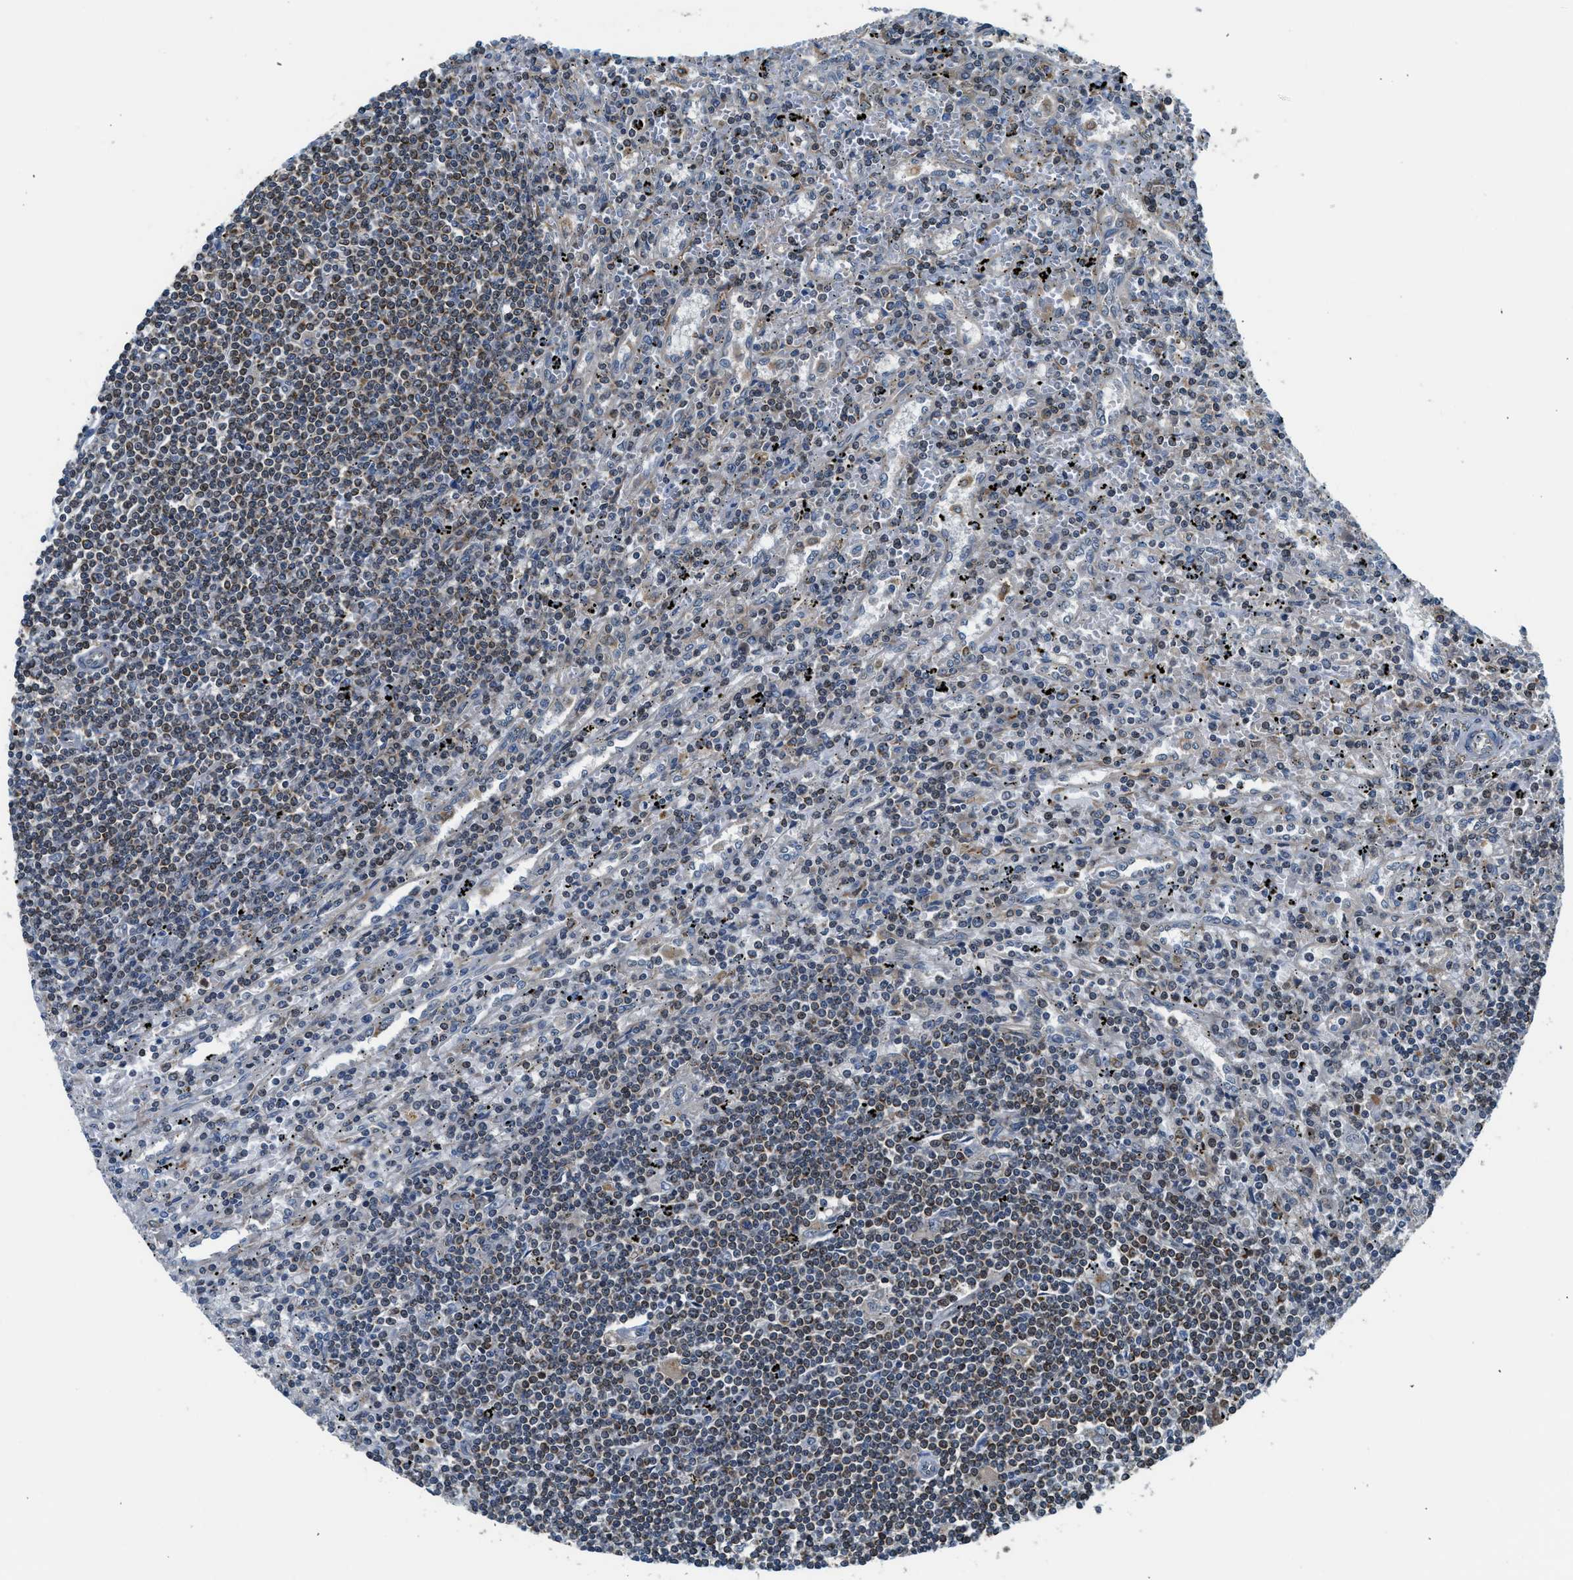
{"staining": {"intensity": "negative", "quantity": "none", "location": "none"}, "tissue": "lymphoma", "cell_type": "Tumor cells", "image_type": "cancer", "snomed": [{"axis": "morphology", "description": "Malignant lymphoma, non-Hodgkin's type, Low grade"}, {"axis": "topography", "description": "Spleen"}], "caption": "Immunohistochemistry histopathology image of lymphoma stained for a protein (brown), which reveals no expression in tumor cells. (Stains: DAB (3,3'-diaminobenzidine) immunohistochemistry with hematoxylin counter stain, Microscopy: brightfield microscopy at high magnification).", "gene": "RETREG3", "patient": {"sex": "male", "age": 76}}